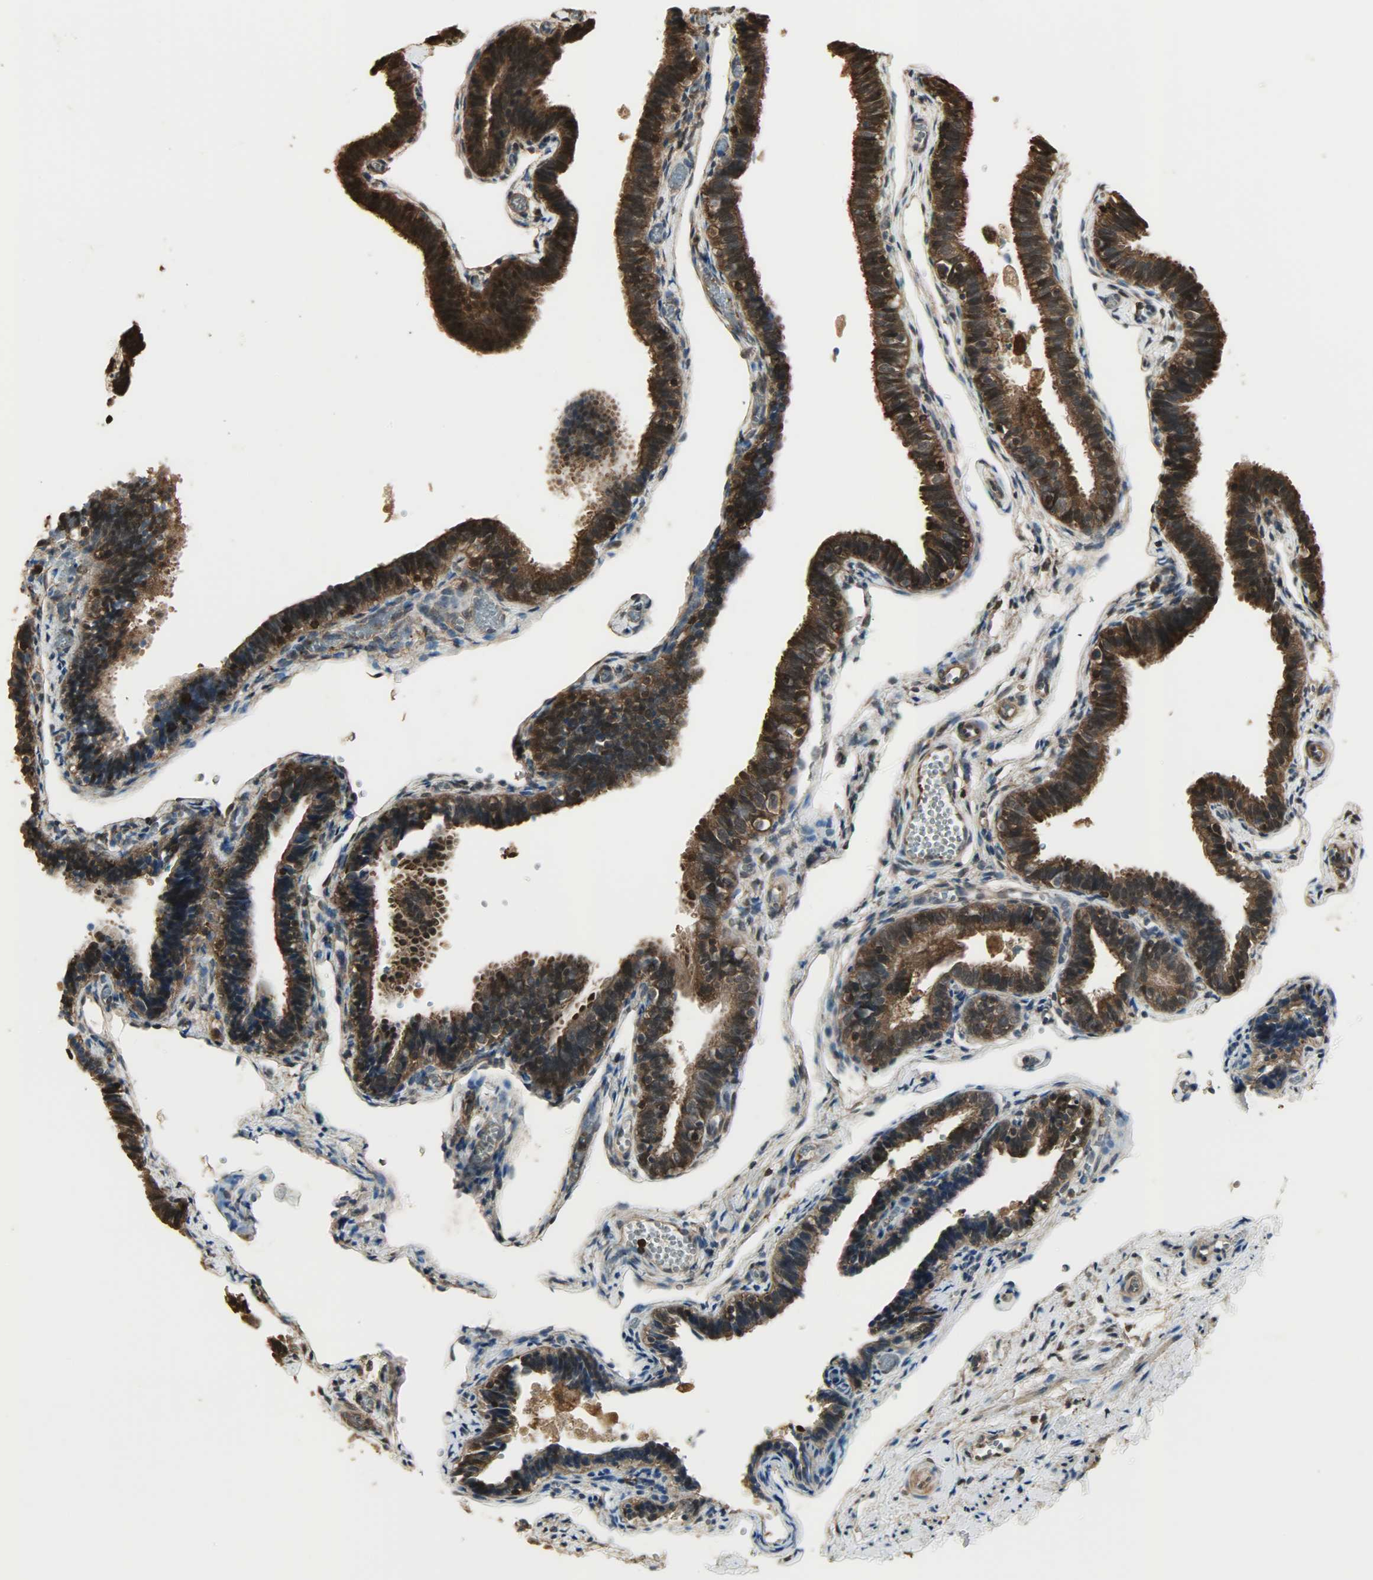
{"staining": {"intensity": "strong", "quantity": ">75%", "location": "cytoplasmic/membranous"}, "tissue": "fallopian tube", "cell_type": "Glandular cells", "image_type": "normal", "snomed": [{"axis": "morphology", "description": "Normal tissue, NOS"}, {"axis": "topography", "description": "Fallopian tube"}], "caption": "Fallopian tube stained with DAB immunohistochemistry demonstrates high levels of strong cytoplasmic/membranous expression in approximately >75% of glandular cells. Ihc stains the protein of interest in brown and the nuclei are stained blue.", "gene": "YWHAZ", "patient": {"sex": "female", "age": 46}}